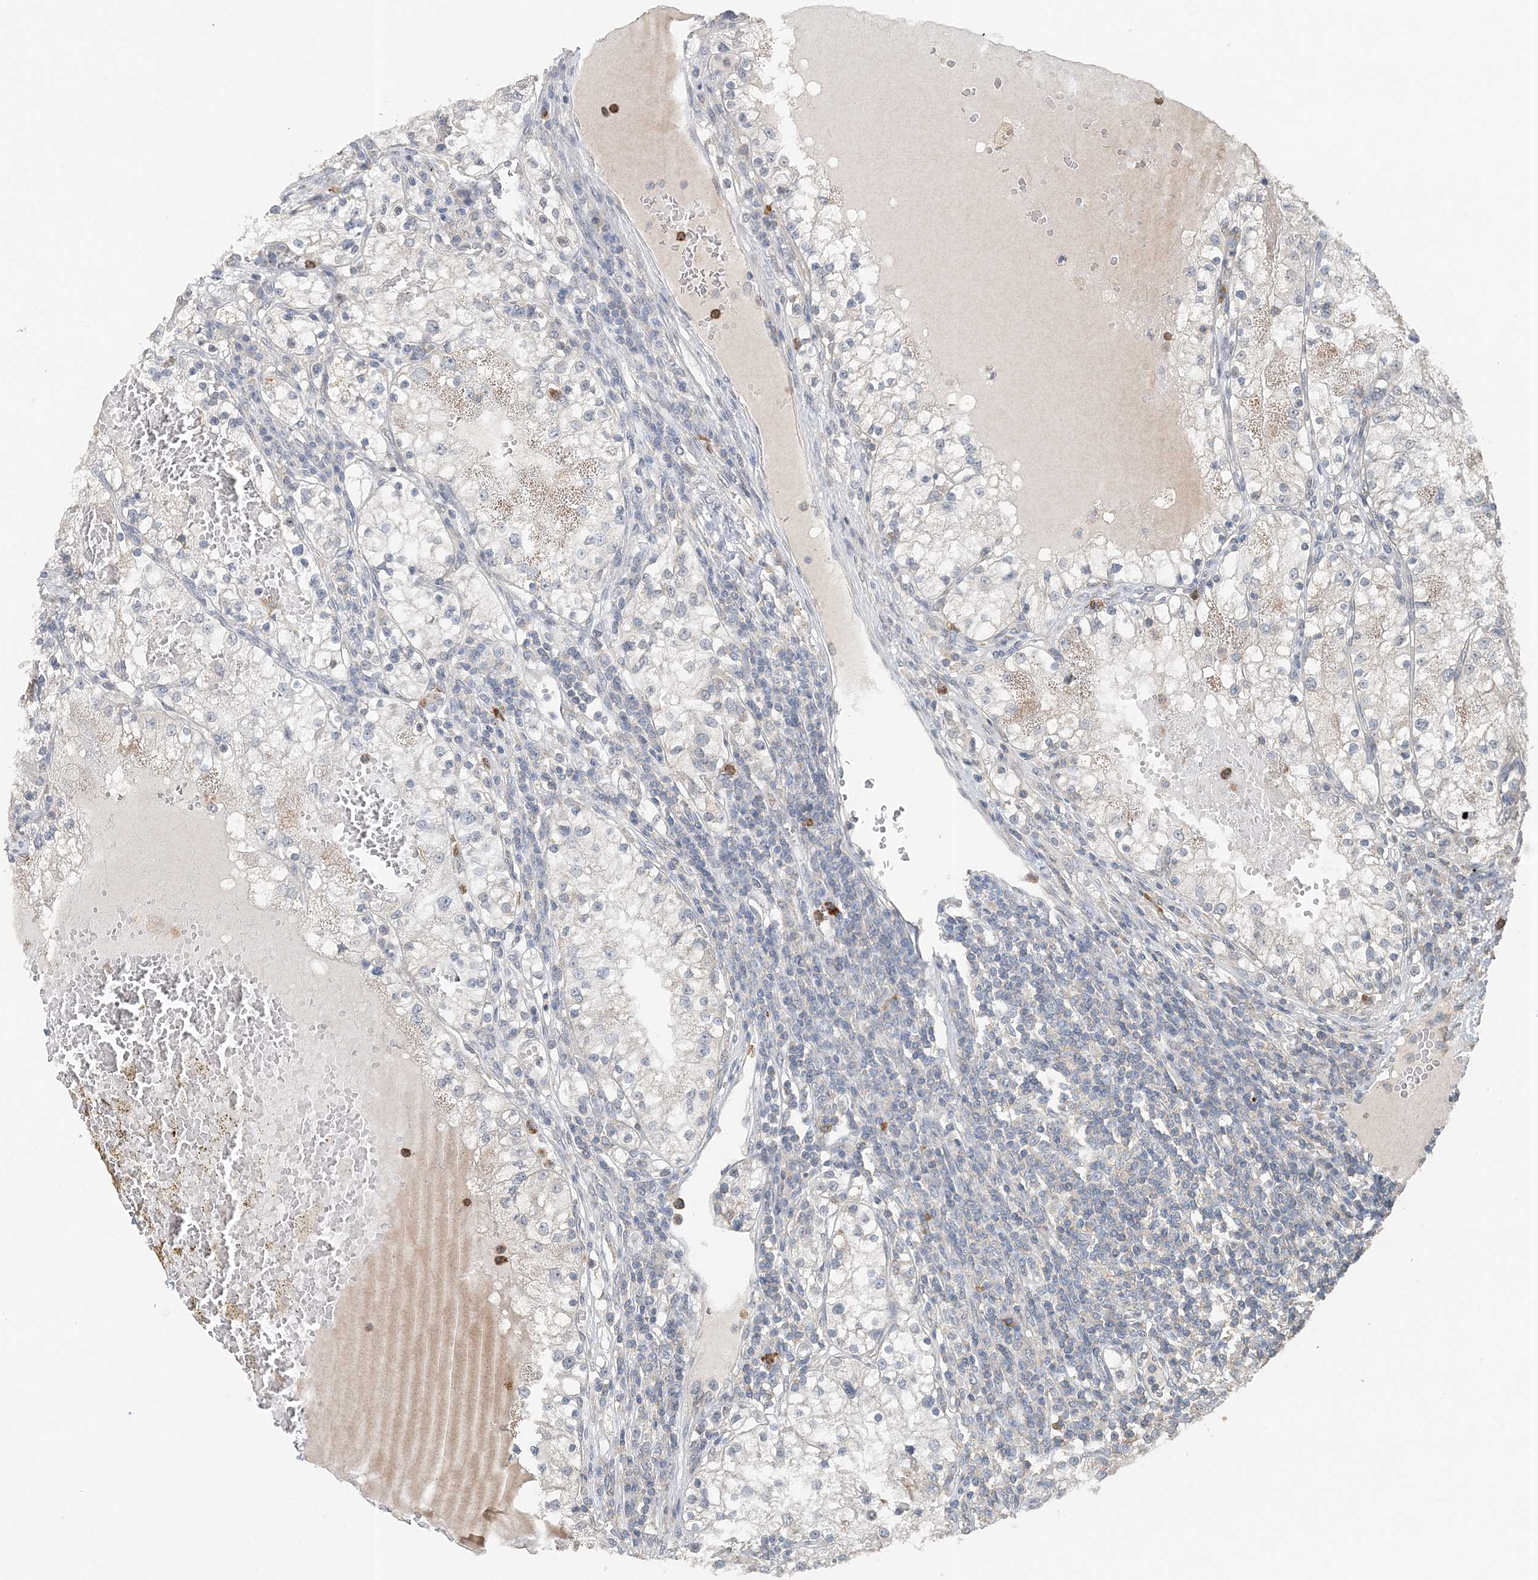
{"staining": {"intensity": "negative", "quantity": "none", "location": "none"}, "tissue": "renal cancer", "cell_type": "Tumor cells", "image_type": "cancer", "snomed": [{"axis": "morphology", "description": "Normal tissue, NOS"}, {"axis": "morphology", "description": "Adenocarcinoma, NOS"}, {"axis": "topography", "description": "Kidney"}], "caption": "Immunohistochemistry micrograph of renal adenocarcinoma stained for a protein (brown), which shows no expression in tumor cells.", "gene": "FAM110A", "patient": {"sex": "male", "age": 68}}